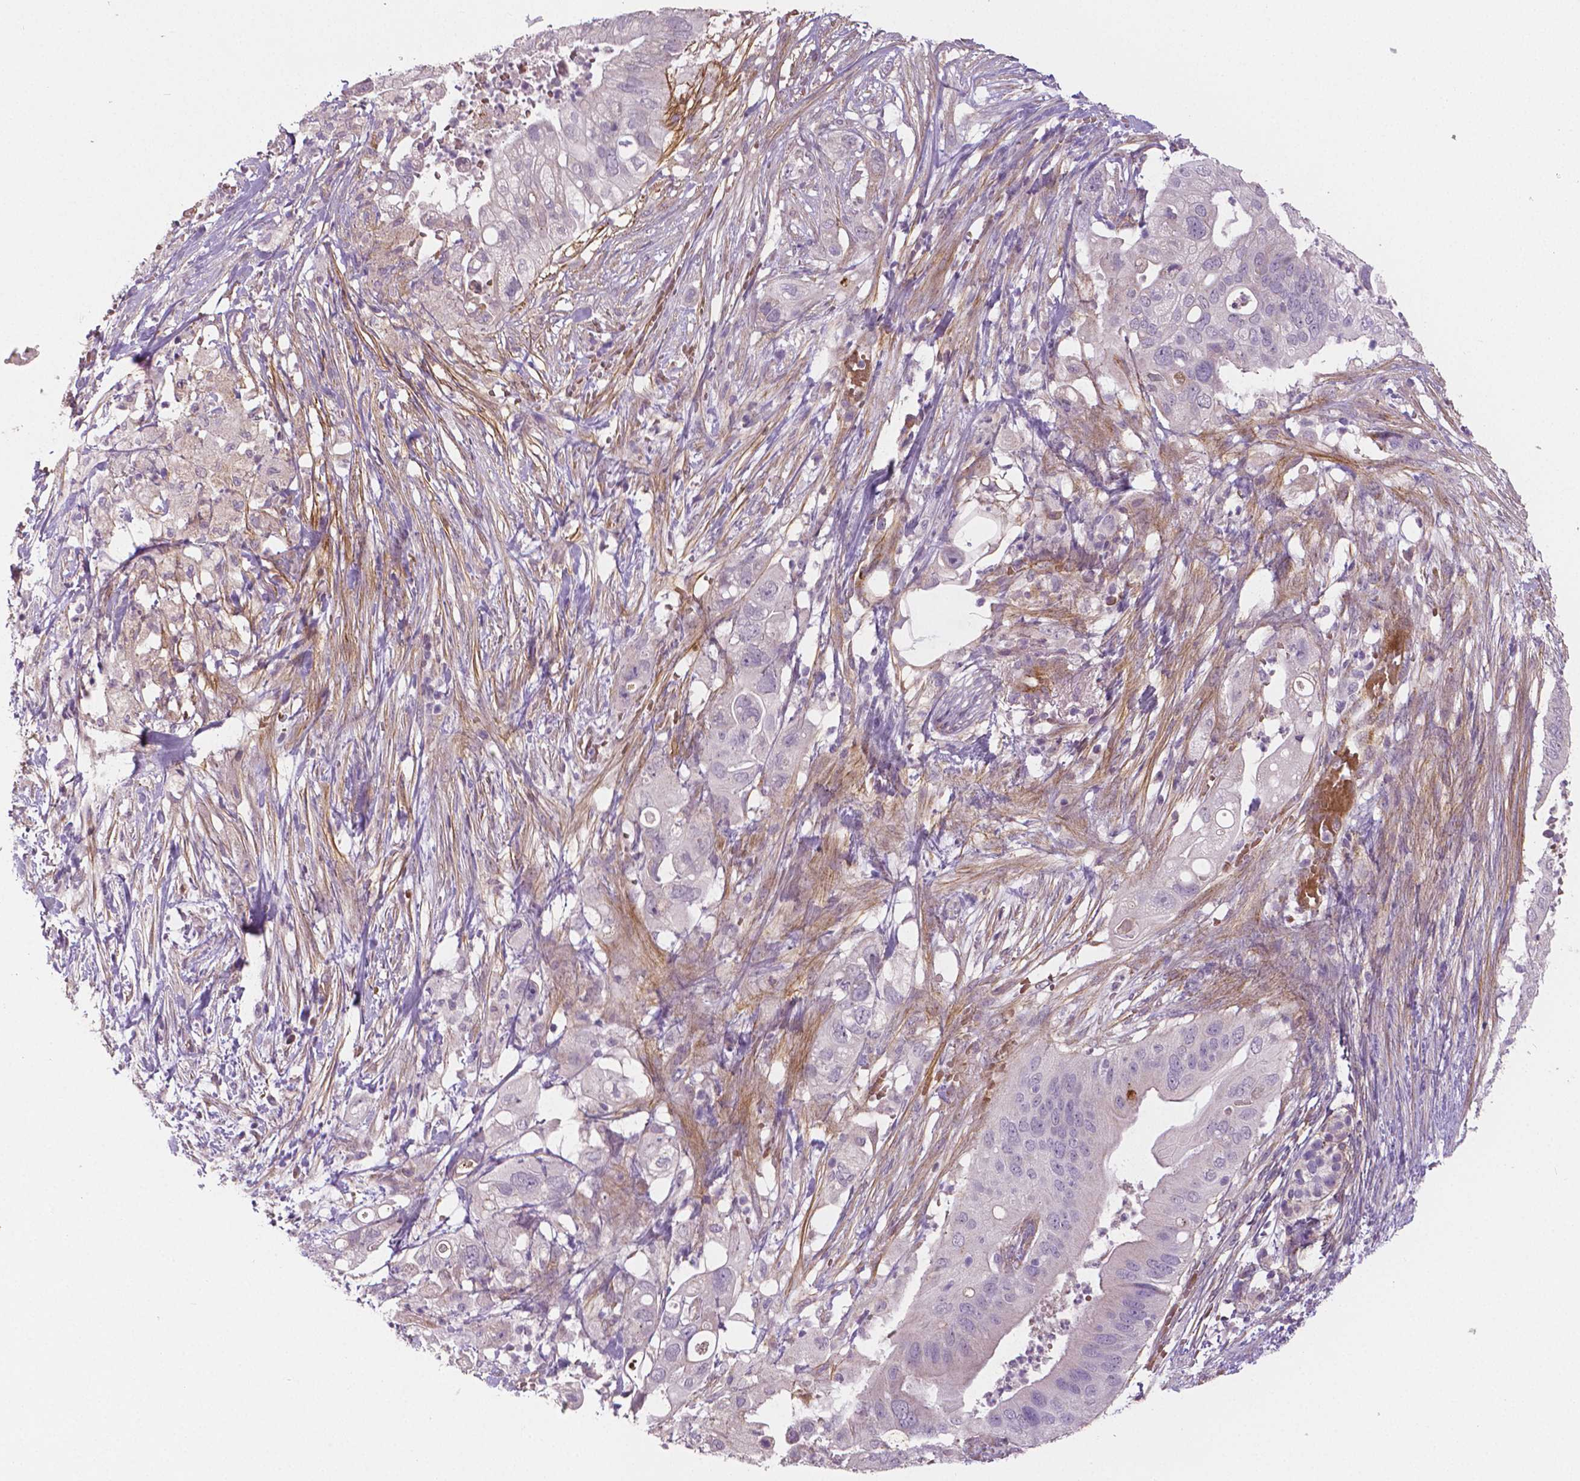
{"staining": {"intensity": "negative", "quantity": "none", "location": "none"}, "tissue": "pancreatic cancer", "cell_type": "Tumor cells", "image_type": "cancer", "snomed": [{"axis": "morphology", "description": "Adenocarcinoma, NOS"}, {"axis": "topography", "description": "Pancreas"}], "caption": "IHC histopathology image of neoplastic tissue: human pancreatic cancer stained with DAB shows no significant protein staining in tumor cells. Brightfield microscopy of immunohistochemistry (IHC) stained with DAB (3,3'-diaminobenzidine) (brown) and hematoxylin (blue), captured at high magnification.", "gene": "FLT1", "patient": {"sex": "female", "age": 72}}